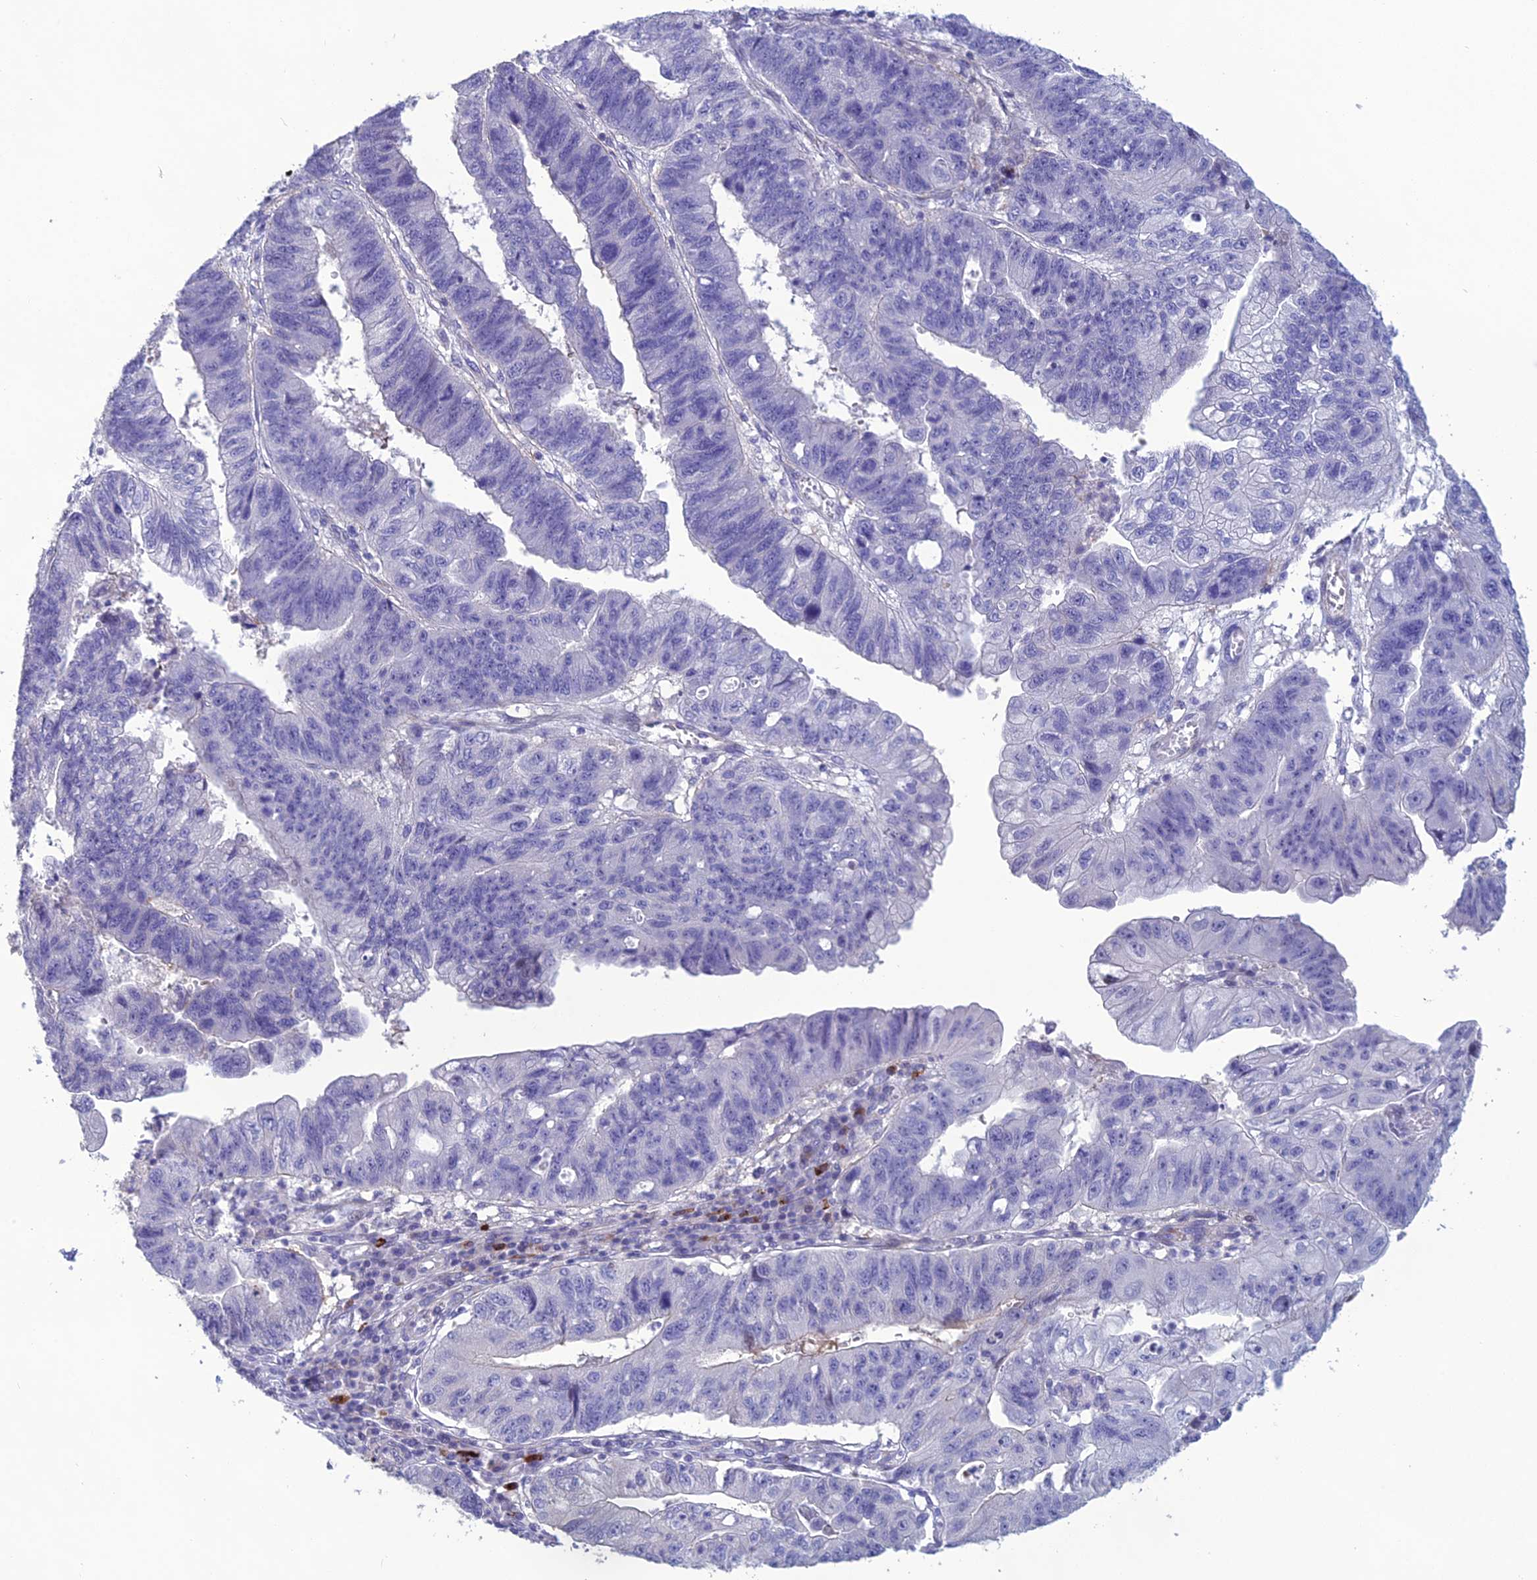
{"staining": {"intensity": "negative", "quantity": "none", "location": "none"}, "tissue": "stomach cancer", "cell_type": "Tumor cells", "image_type": "cancer", "snomed": [{"axis": "morphology", "description": "Adenocarcinoma, NOS"}, {"axis": "topography", "description": "Stomach"}], "caption": "Human stomach adenocarcinoma stained for a protein using IHC displays no positivity in tumor cells.", "gene": "OR56B1", "patient": {"sex": "male", "age": 59}}